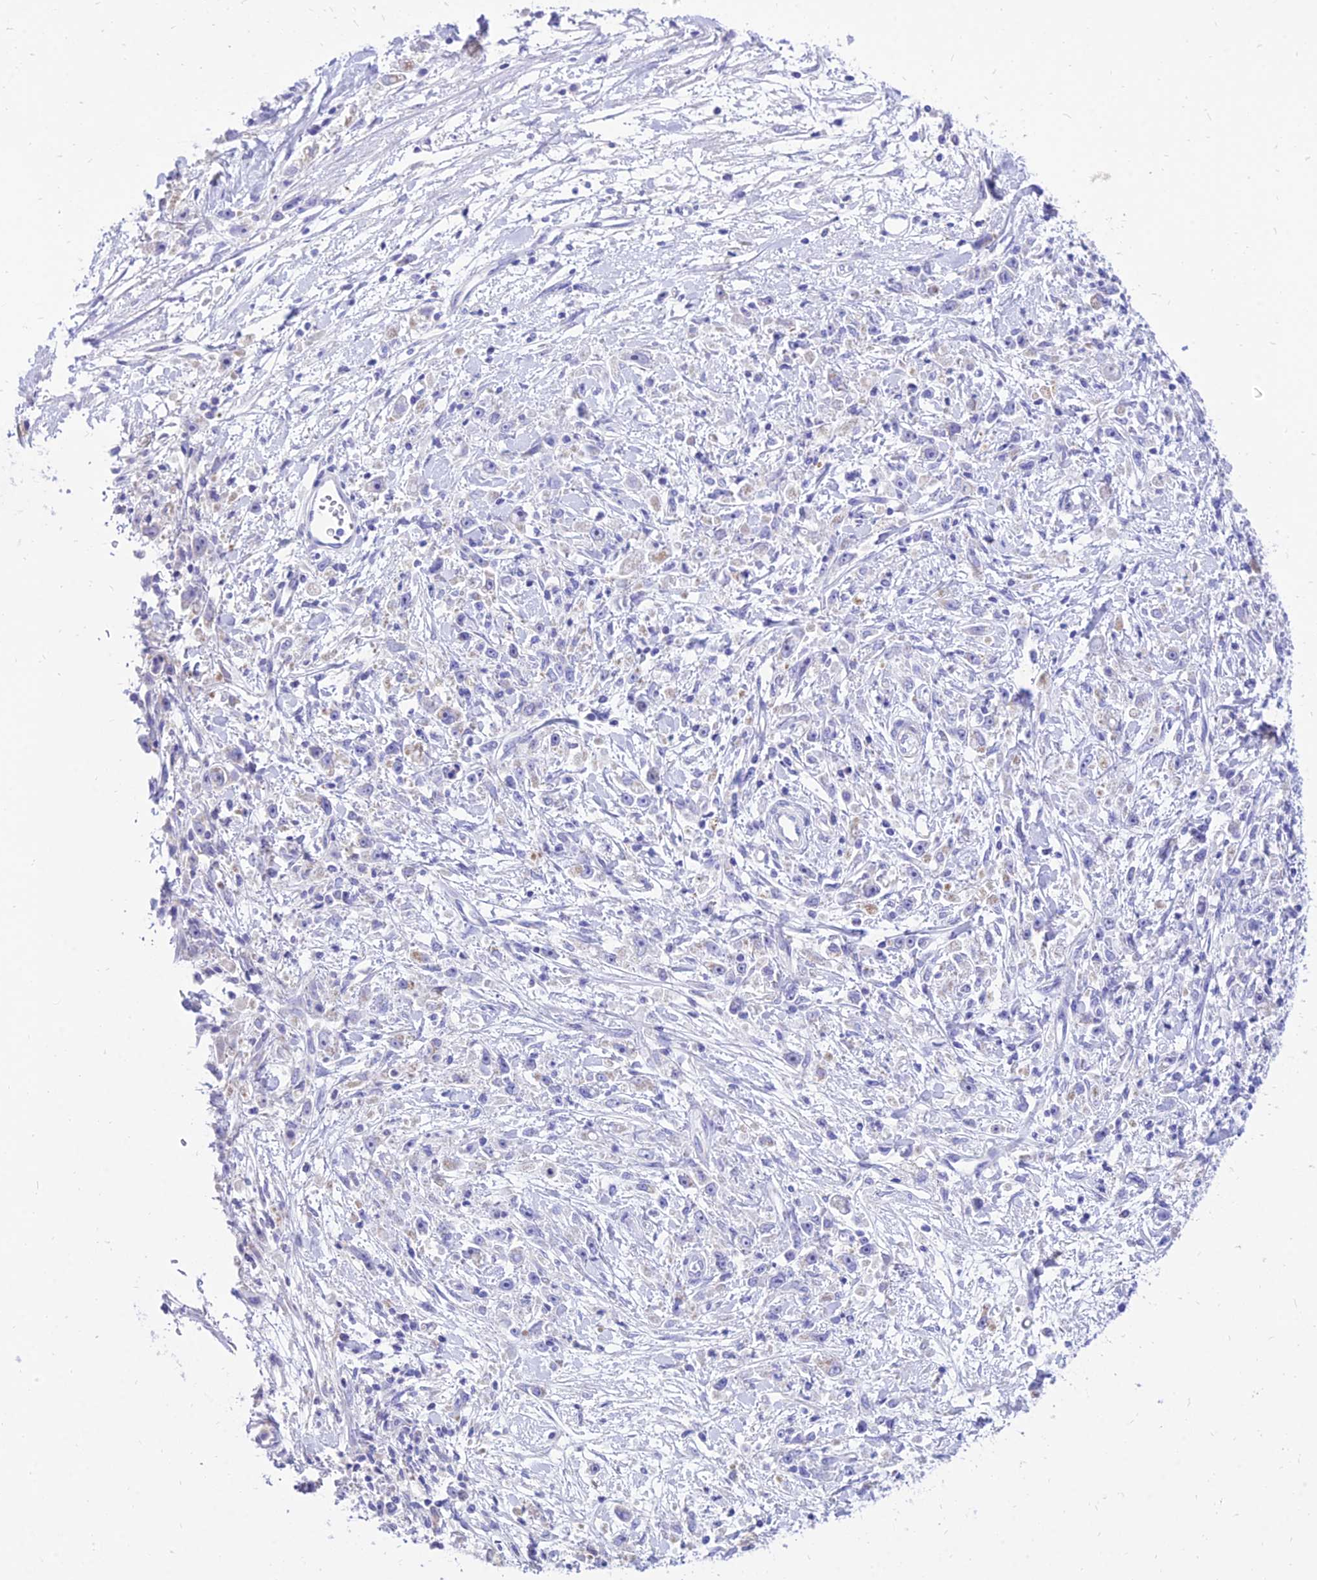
{"staining": {"intensity": "negative", "quantity": "none", "location": "none"}, "tissue": "stomach cancer", "cell_type": "Tumor cells", "image_type": "cancer", "snomed": [{"axis": "morphology", "description": "Adenocarcinoma, NOS"}, {"axis": "topography", "description": "Stomach"}], "caption": "Immunohistochemical staining of human stomach cancer exhibits no significant staining in tumor cells.", "gene": "PKN3", "patient": {"sex": "female", "age": 59}}